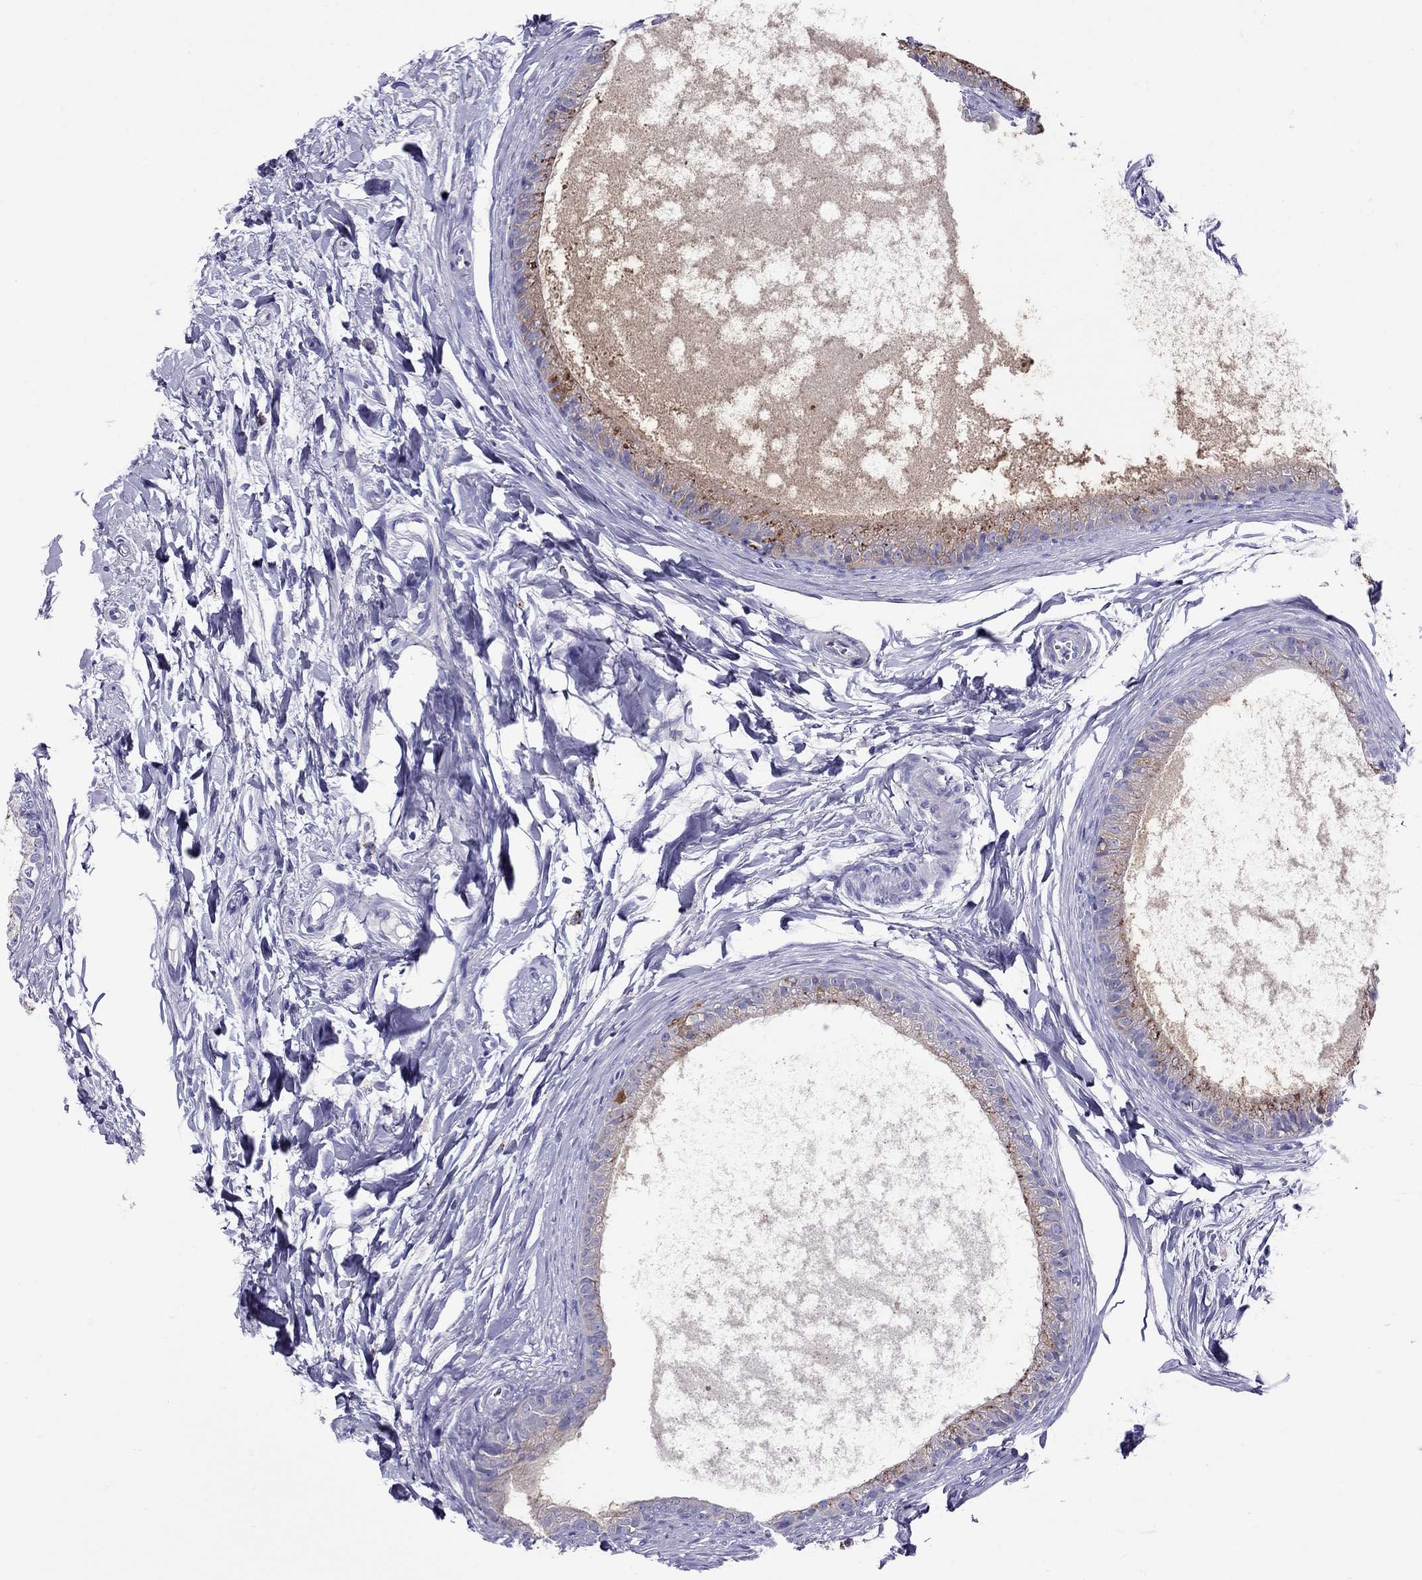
{"staining": {"intensity": "moderate", "quantity": "25%-75%", "location": "cytoplasmic/membranous"}, "tissue": "epididymis", "cell_type": "Glandular cells", "image_type": "normal", "snomed": [{"axis": "morphology", "description": "Normal tissue, NOS"}, {"axis": "topography", "description": "Epididymis"}], "caption": "Immunohistochemistry (IHC) staining of normal epididymis, which displays medium levels of moderate cytoplasmic/membranous positivity in about 25%-75% of glandular cells indicating moderate cytoplasmic/membranous protein staining. The staining was performed using DAB (brown) for protein detection and nuclei were counterstained in hematoxylin (blue).", "gene": "CLPSL2", "patient": {"sex": "male", "age": 51}}